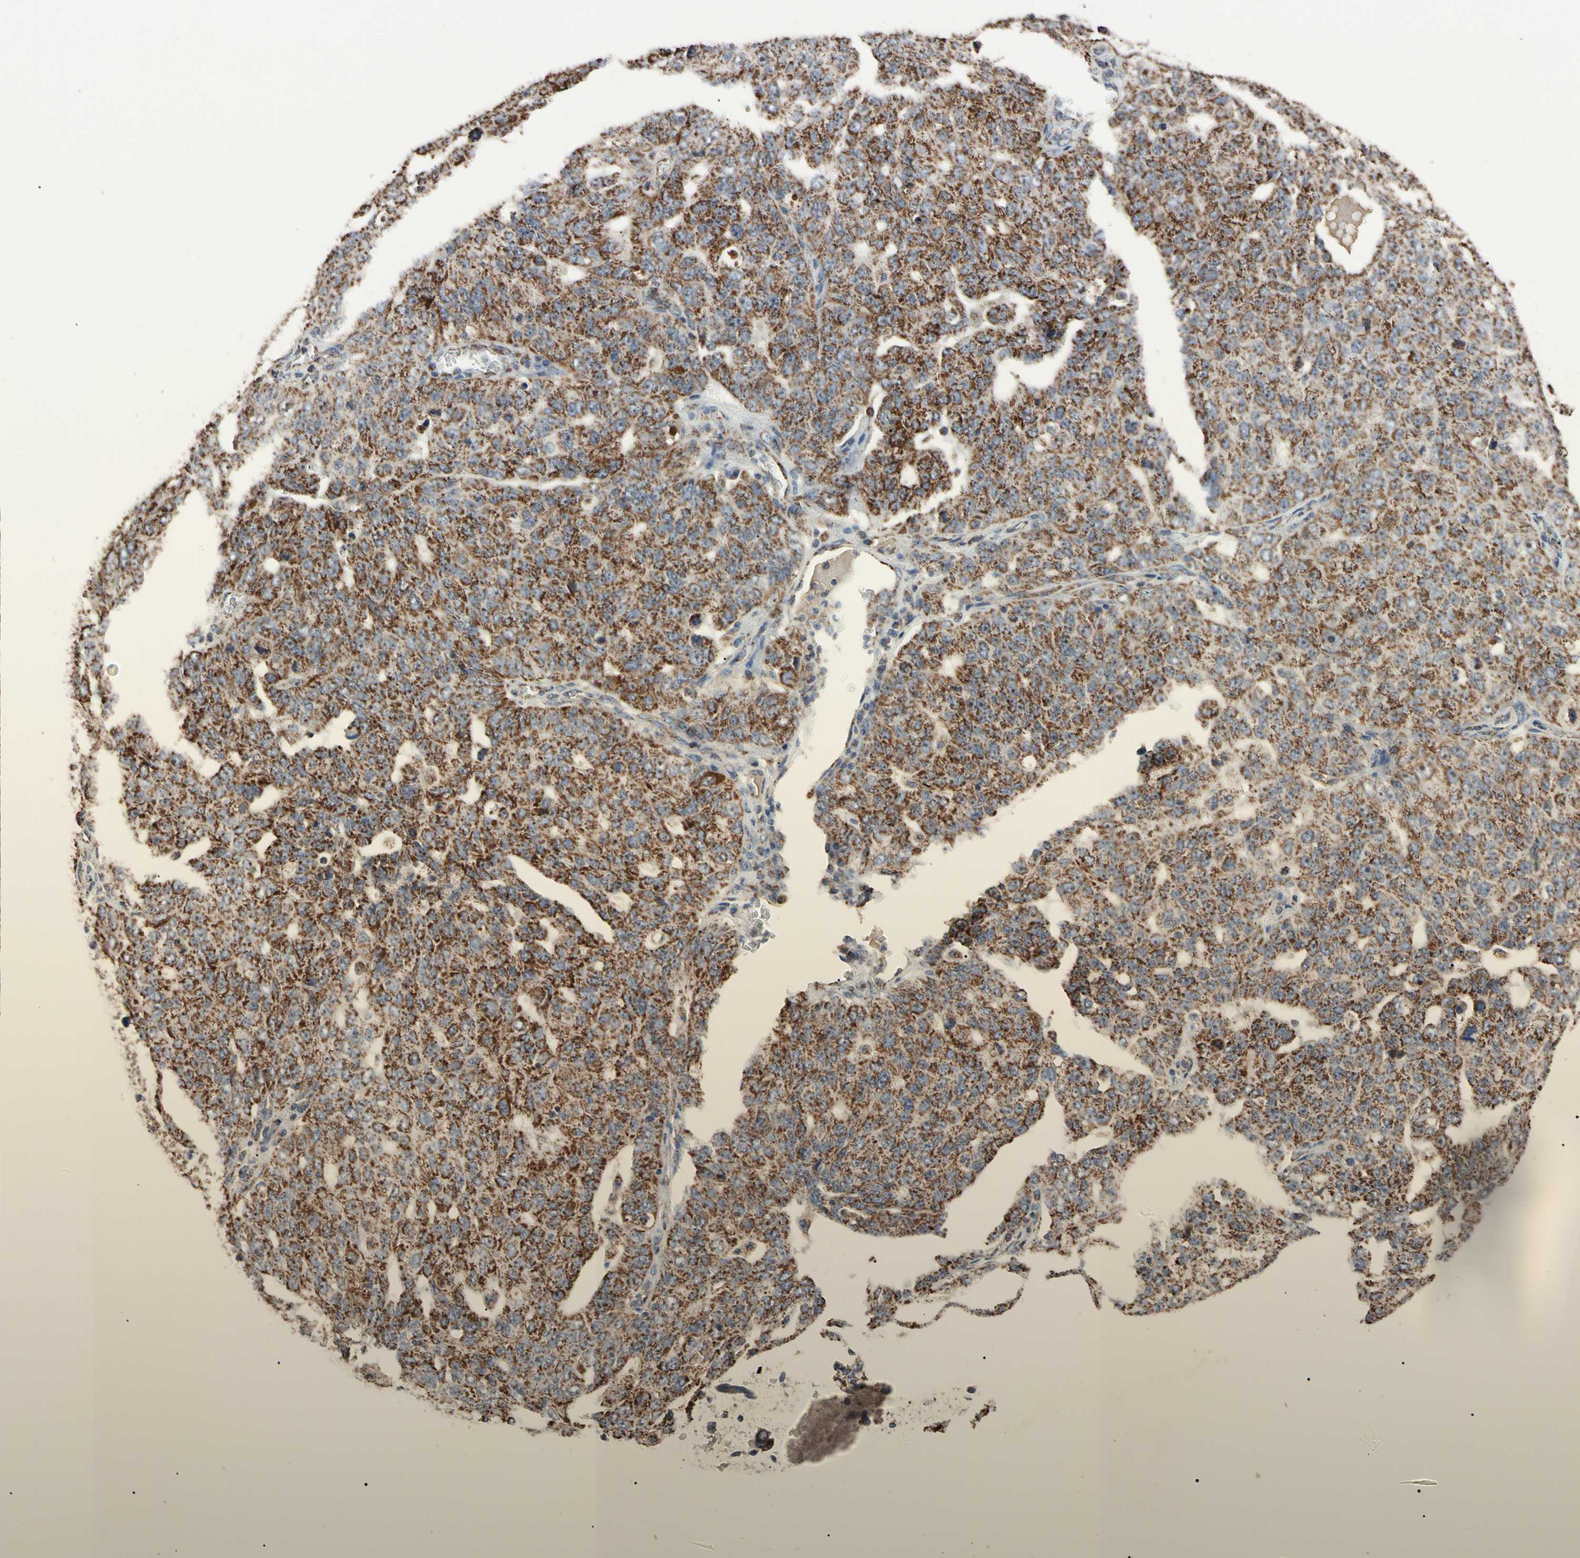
{"staining": {"intensity": "strong", "quantity": ">75%", "location": "cytoplasmic/membranous"}, "tissue": "ovarian cancer", "cell_type": "Tumor cells", "image_type": "cancer", "snomed": [{"axis": "morphology", "description": "Carcinoma, endometroid"}, {"axis": "topography", "description": "Ovary"}], "caption": "Immunohistochemistry (DAB) staining of ovarian cancer displays strong cytoplasmic/membranous protein staining in about >75% of tumor cells.", "gene": "FAM110B", "patient": {"sex": "female", "age": 62}}